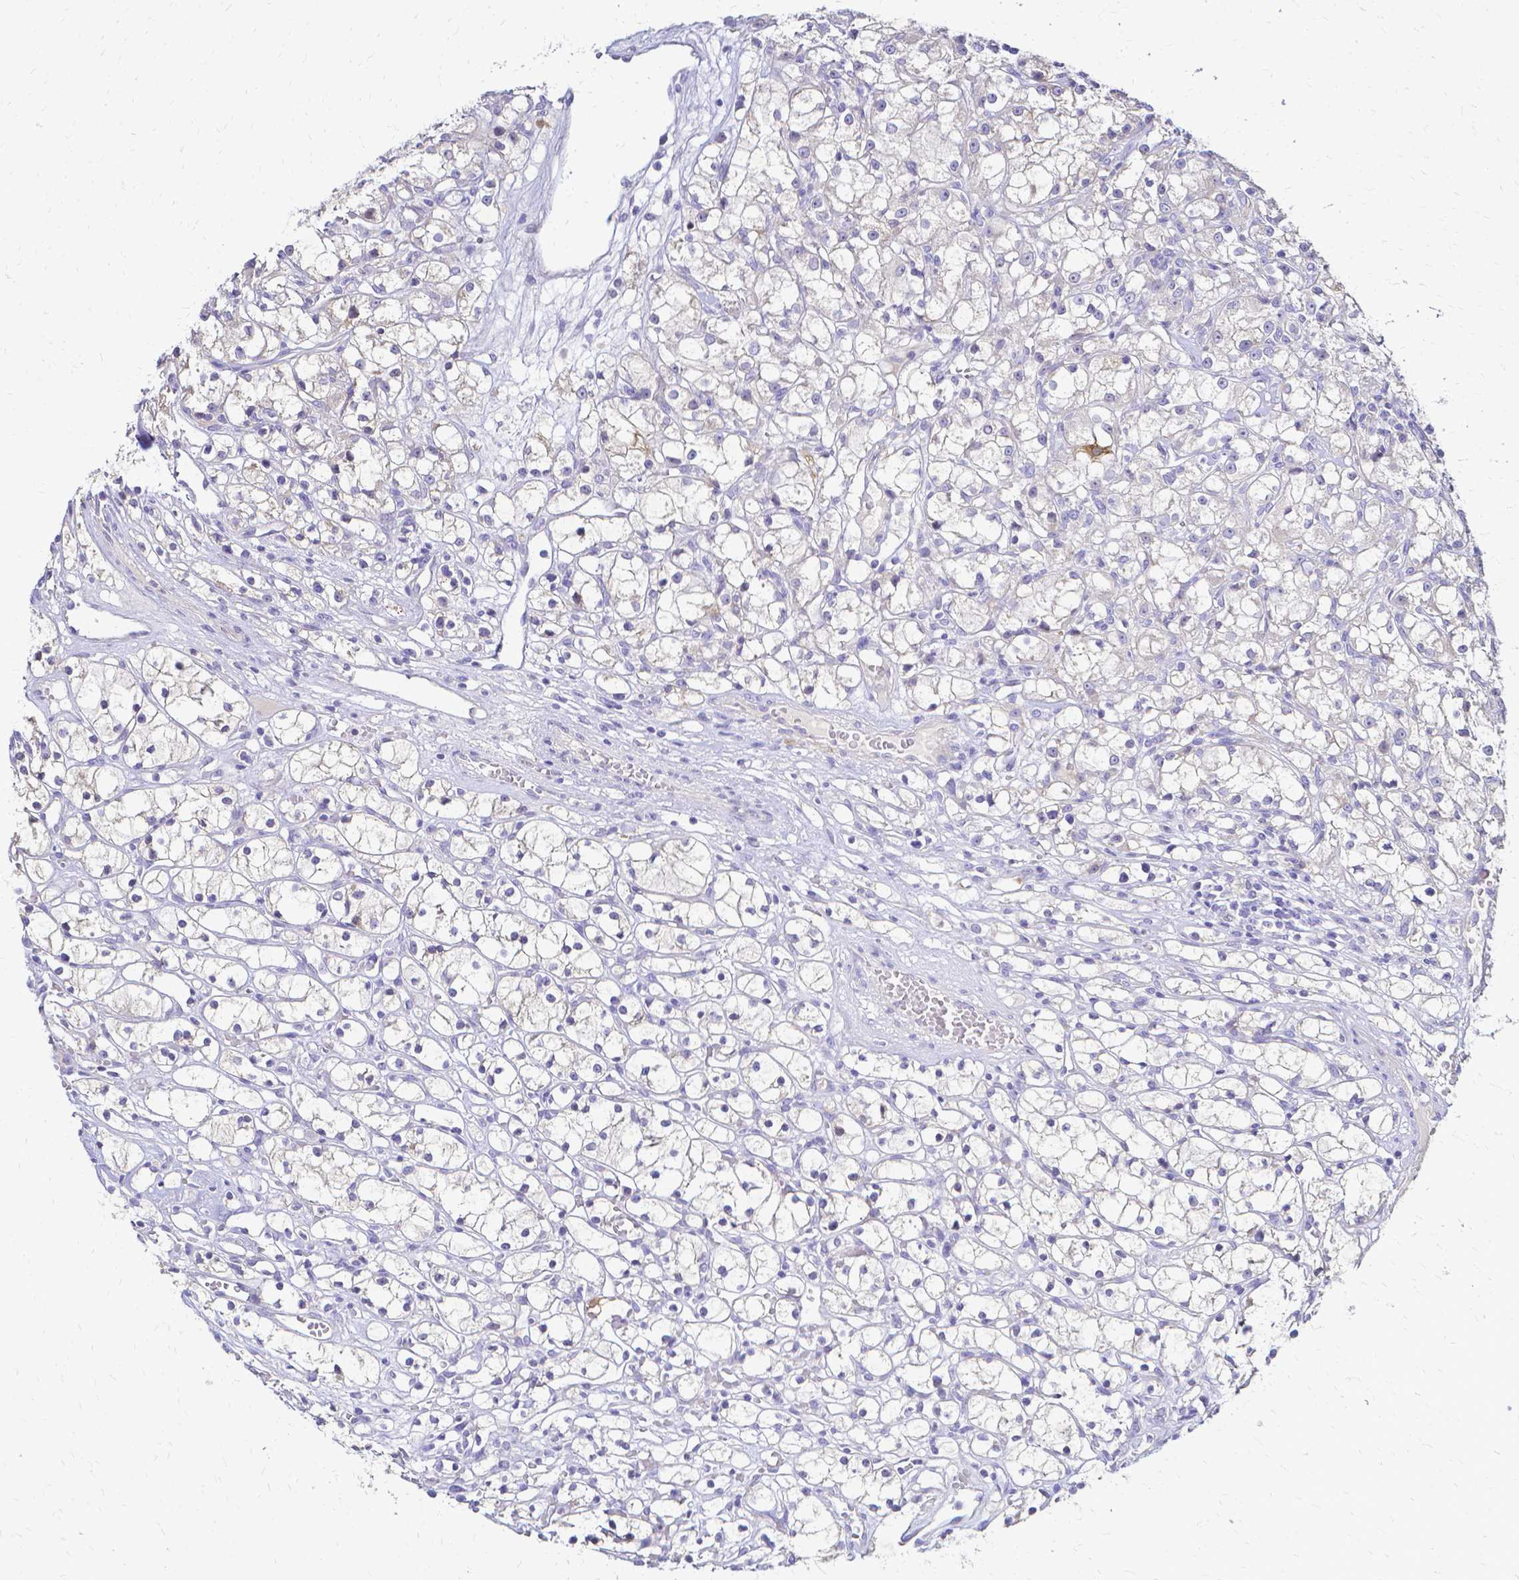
{"staining": {"intensity": "negative", "quantity": "none", "location": "none"}, "tissue": "renal cancer", "cell_type": "Tumor cells", "image_type": "cancer", "snomed": [{"axis": "morphology", "description": "Adenocarcinoma, NOS"}, {"axis": "topography", "description": "Kidney"}], "caption": "Micrograph shows no protein staining in tumor cells of renal cancer tissue.", "gene": "CCNB1", "patient": {"sex": "female", "age": 59}}